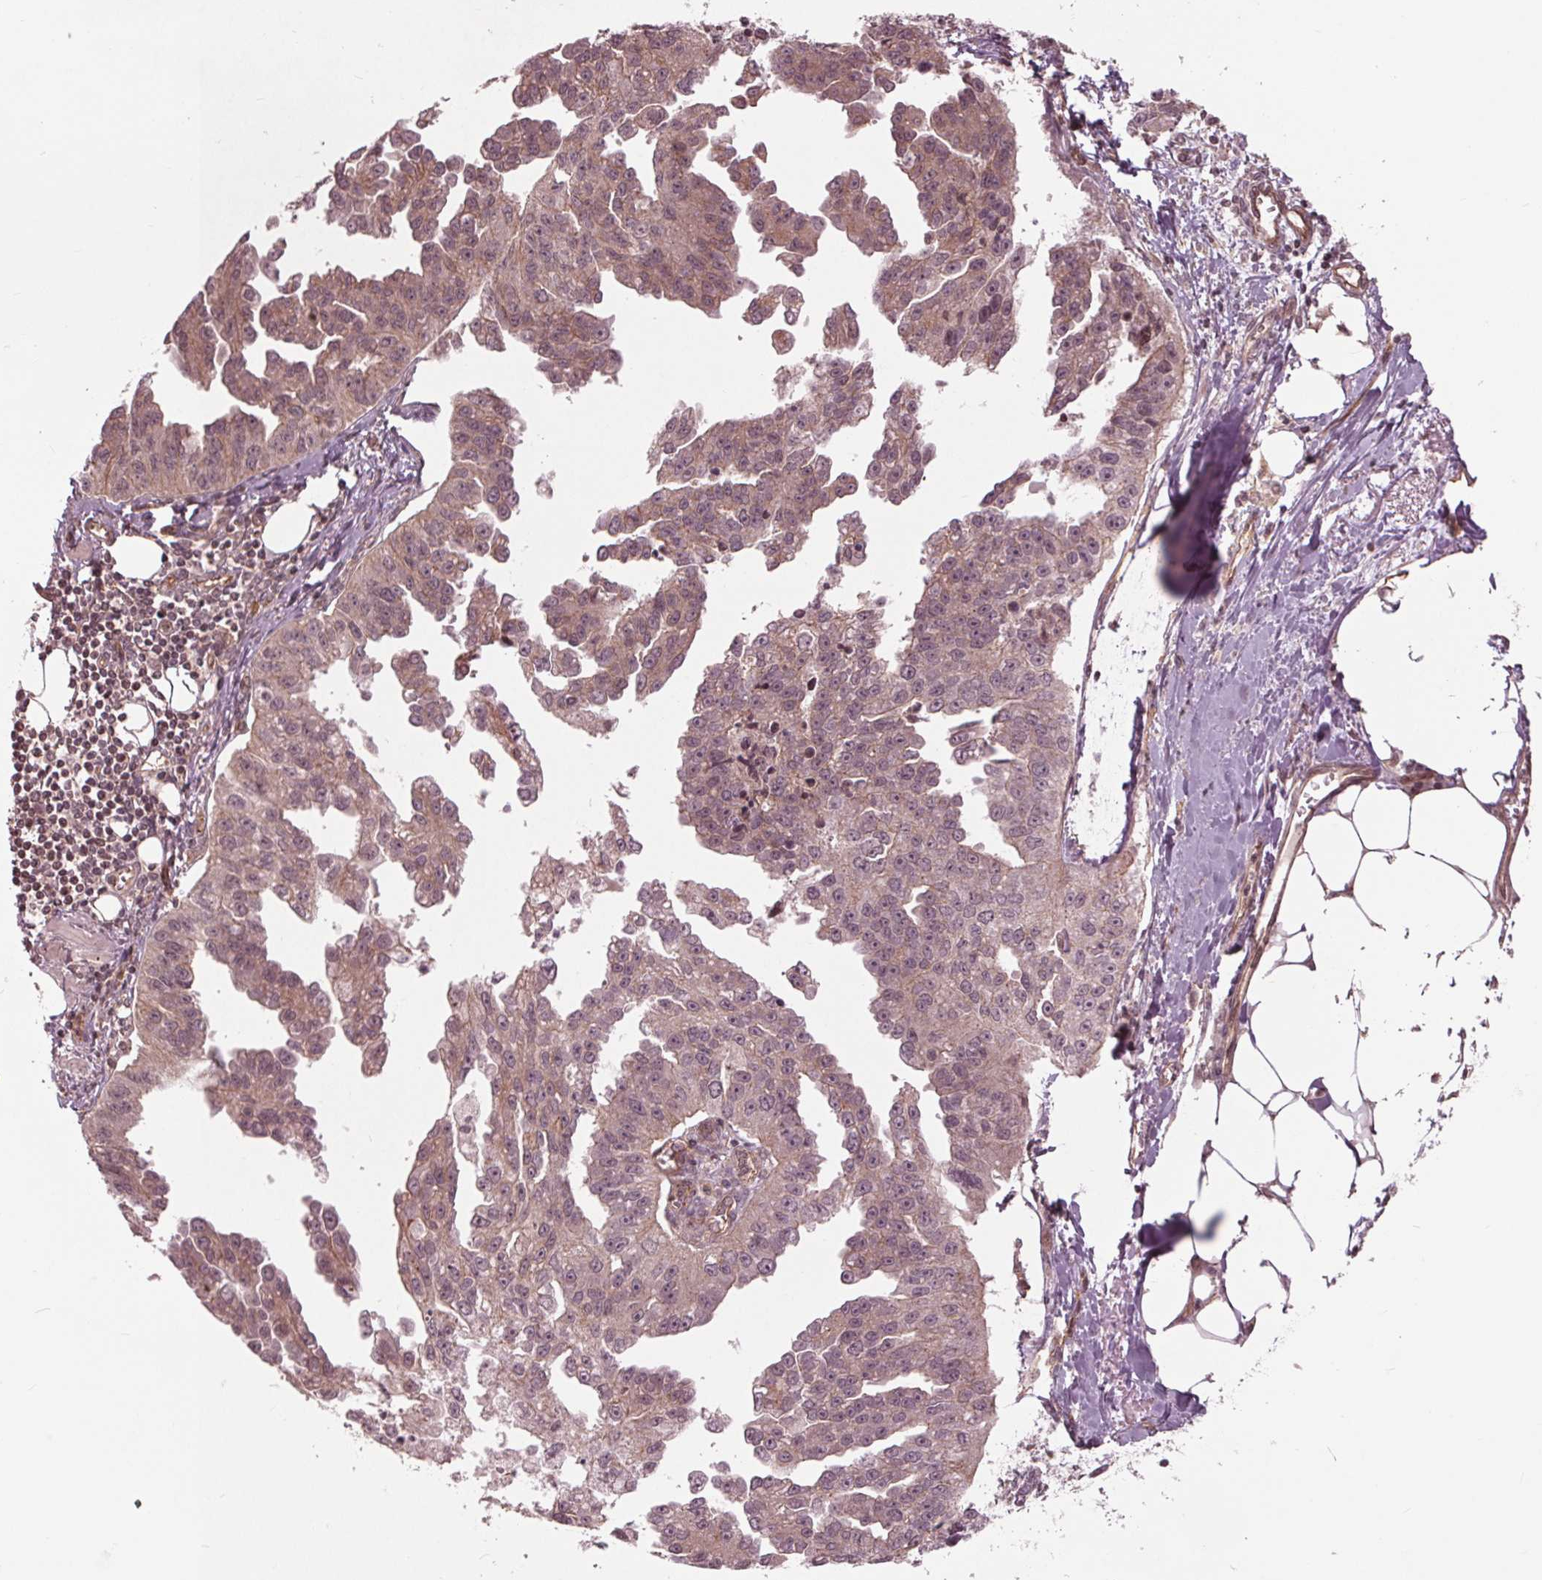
{"staining": {"intensity": "weak", "quantity": "25%-75%", "location": "cytoplasmic/membranous"}, "tissue": "ovarian cancer", "cell_type": "Tumor cells", "image_type": "cancer", "snomed": [{"axis": "morphology", "description": "Cystadenocarcinoma, serous, NOS"}, {"axis": "topography", "description": "Ovary"}], "caption": "About 25%-75% of tumor cells in human serous cystadenocarcinoma (ovarian) exhibit weak cytoplasmic/membranous protein expression as visualized by brown immunohistochemical staining.", "gene": "BTBD1", "patient": {"sex": "female", "age": 75}}